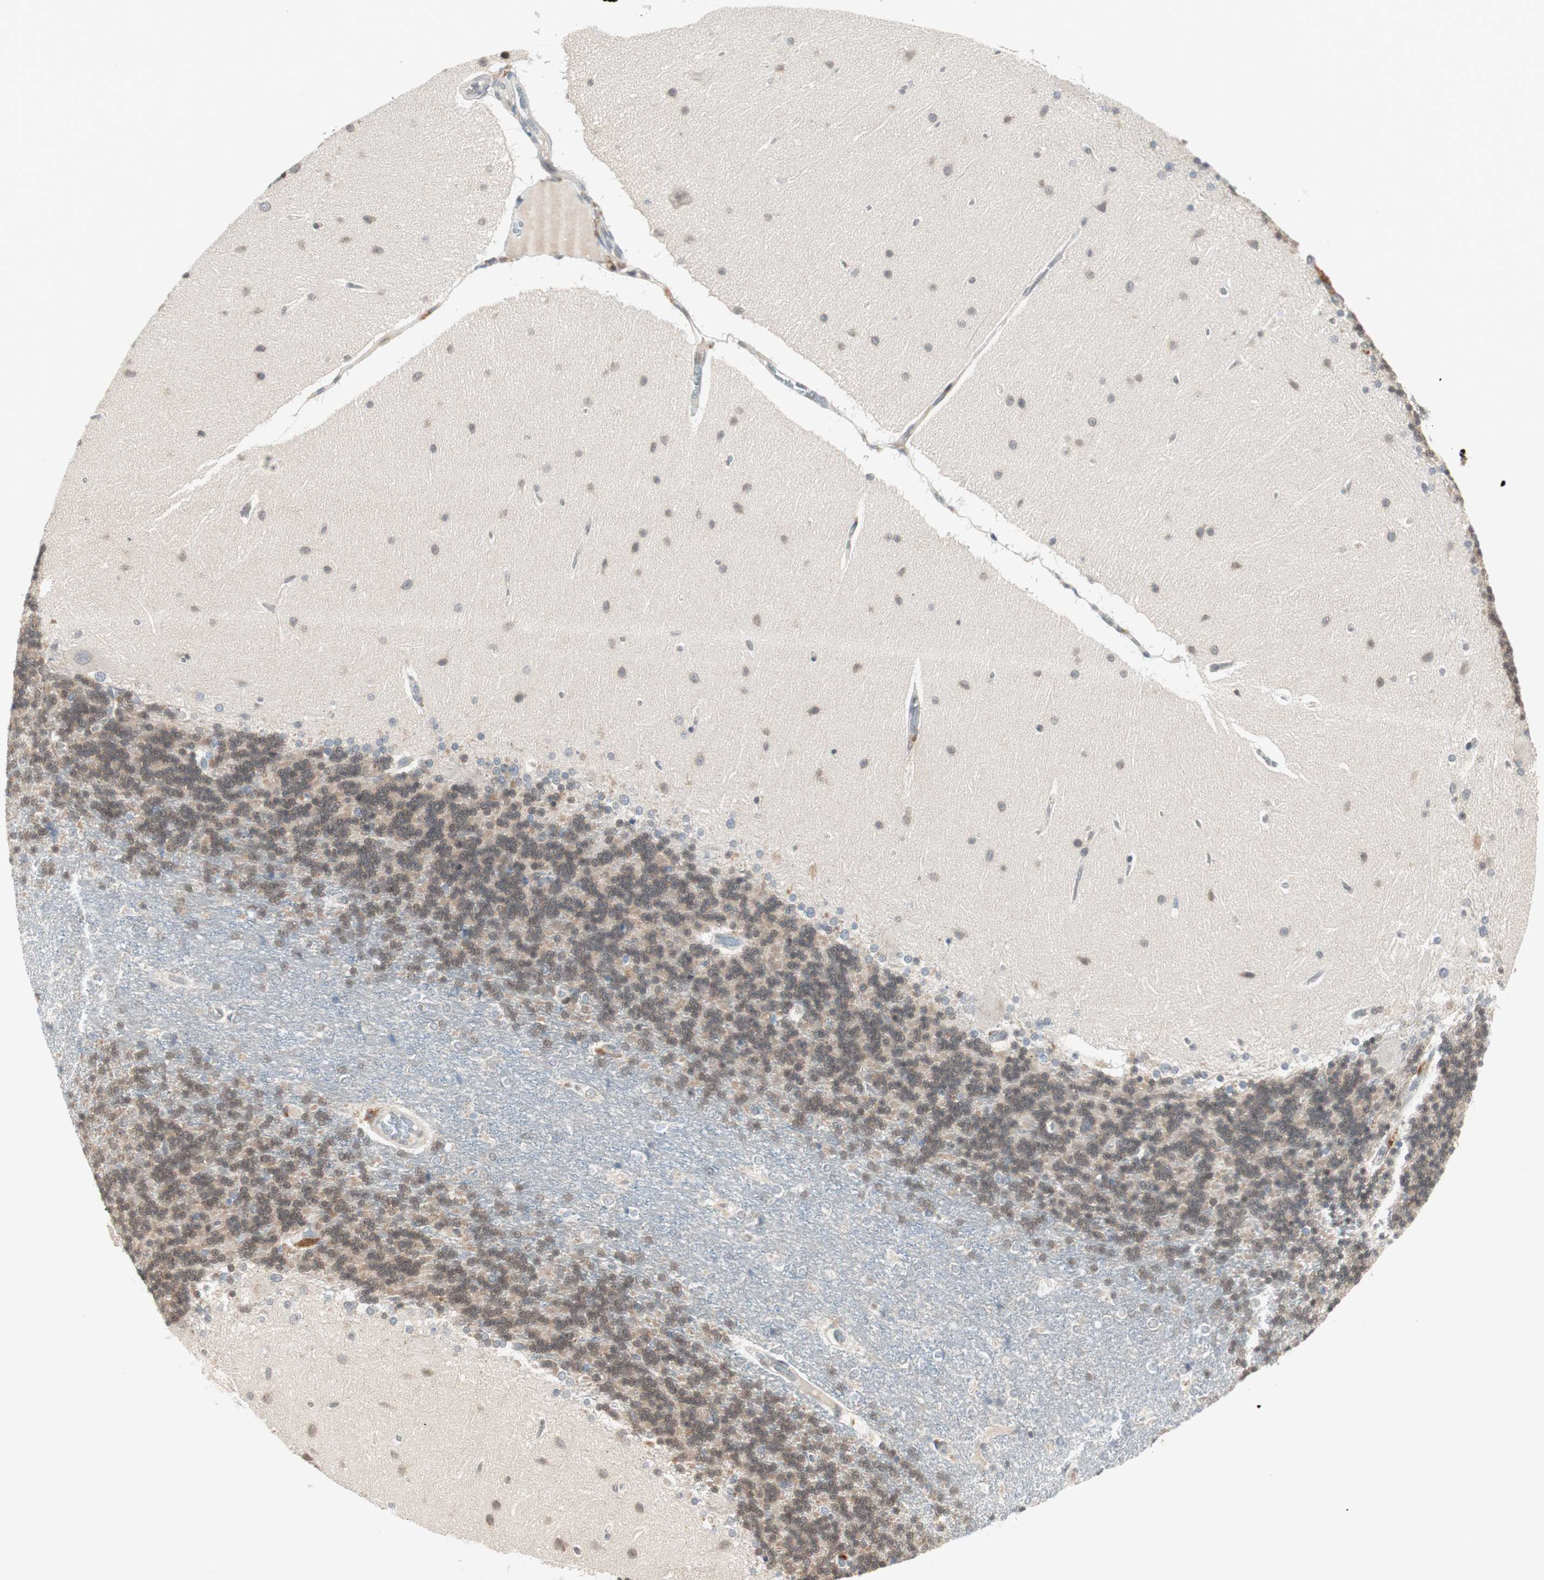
{"staining": {"intensity": "weak", "quantity": "25%-75%", "location": "nuclear"}, "tissue": "cerebellum", "cell_type": "Cells in granular layer", "image_type": "normal", "snomed": [{"axis": "morphology", "description": "Normal tissue, NOS"}, {"axis": "topography", "description": "Cerebellum"}], "caption": "Protein staining exhibits weak nuclear positivity in about 25%-75% of cells in granular layer in normal cerebellum. (IHC, brightfield microscopy, high magnification).", "gene": "UBE2I", "patient": {"sex": "female", "age": 54}}